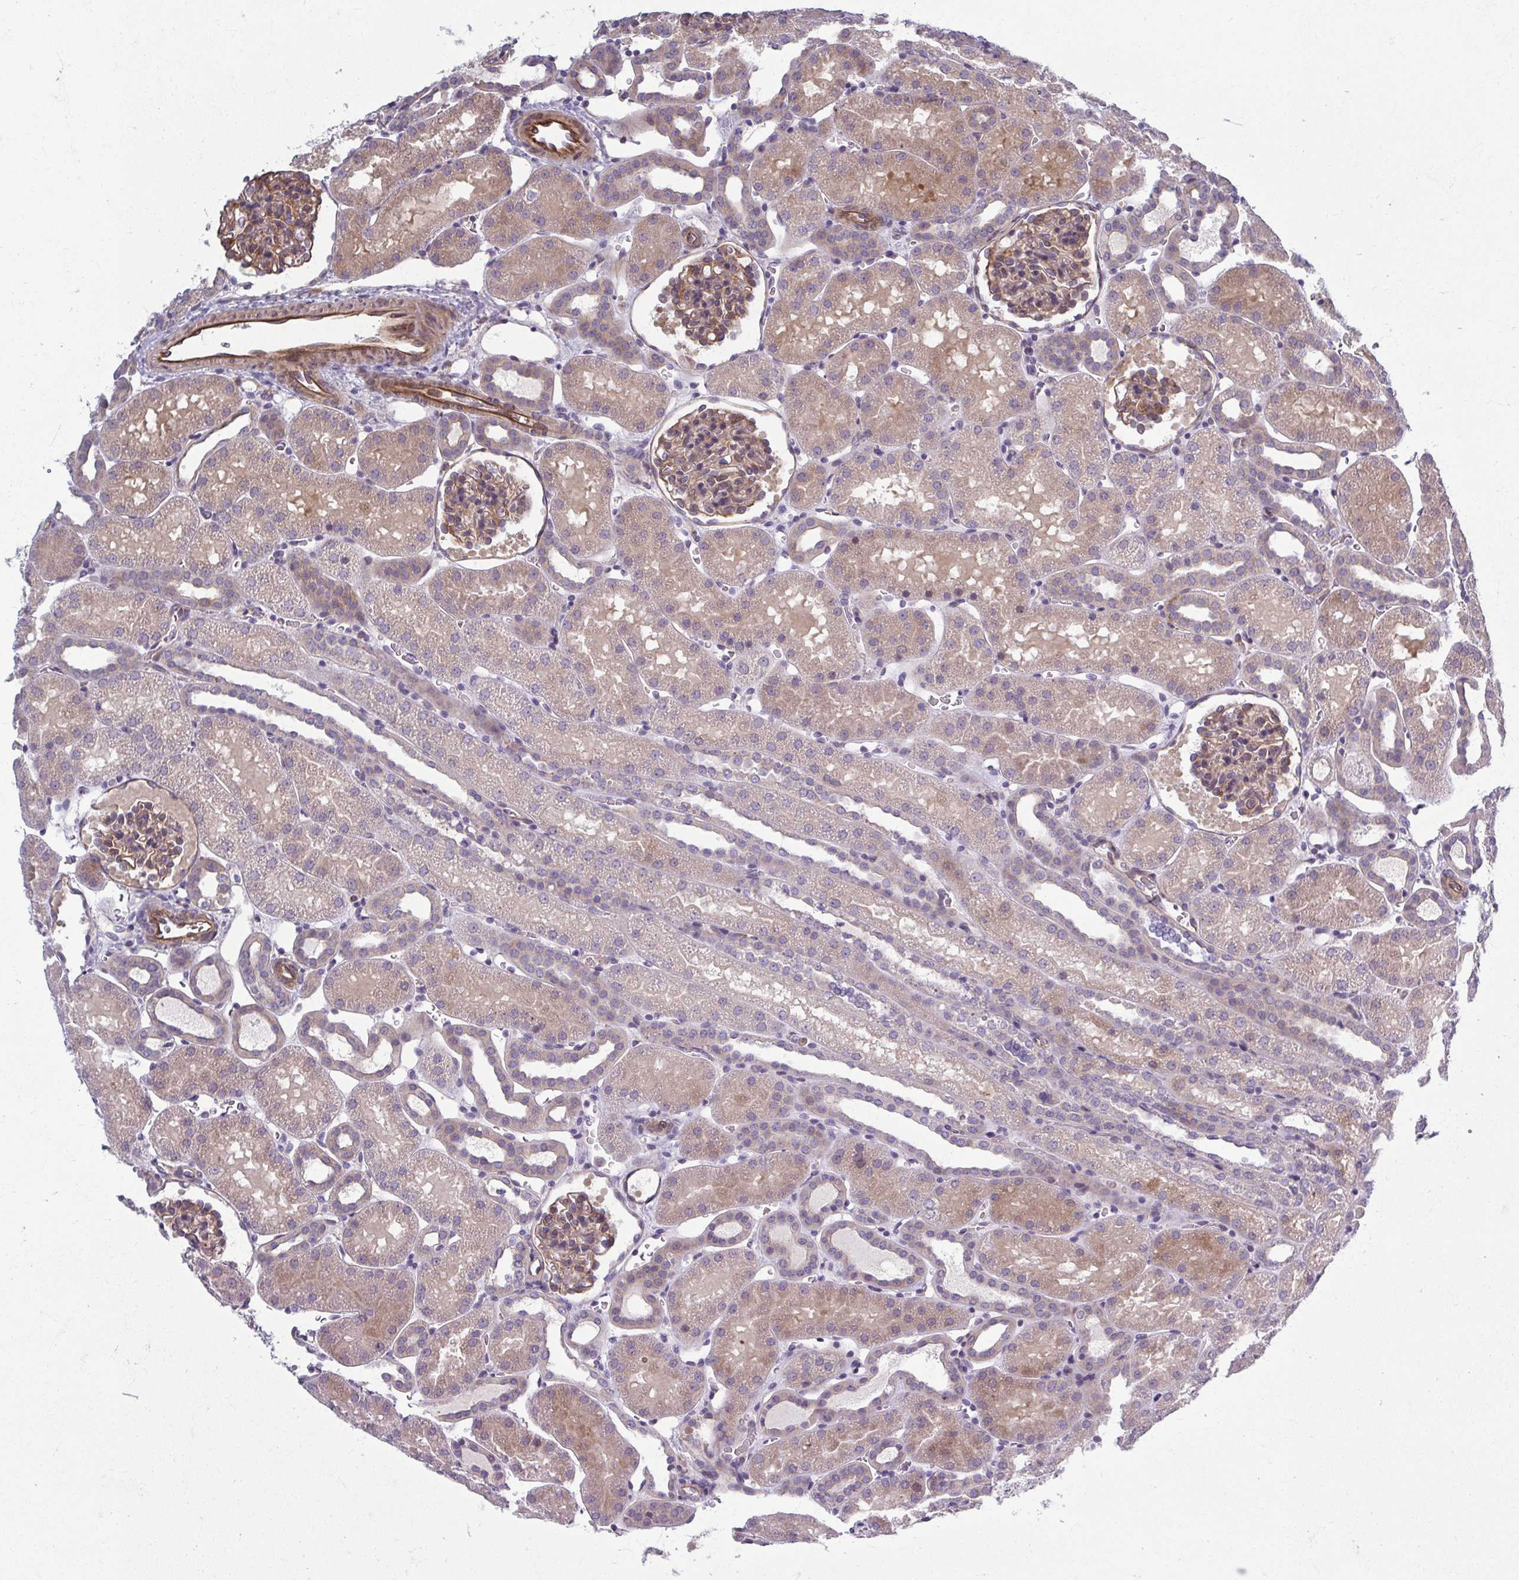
{"staining": {"intensity": "weak", "quantity": "25%-75%", "location": "cytoplasmic/membranous"}, "tissue": "kidney", "cell_type": "Cells in glomeruli", "image_type": "normal", "snomed": [{"axis": "morphology", "description": "Normal tissue, NOS"}, {"axis": "topography", "description": "Kidney"}], "caption": "A histopathology image of kidney stained for a protein shows weak cytoplasmic/membranous brown staining in cells in glomeruli.", "gene": "EID2B", "patient": {"sex": "male", "age": 2}}